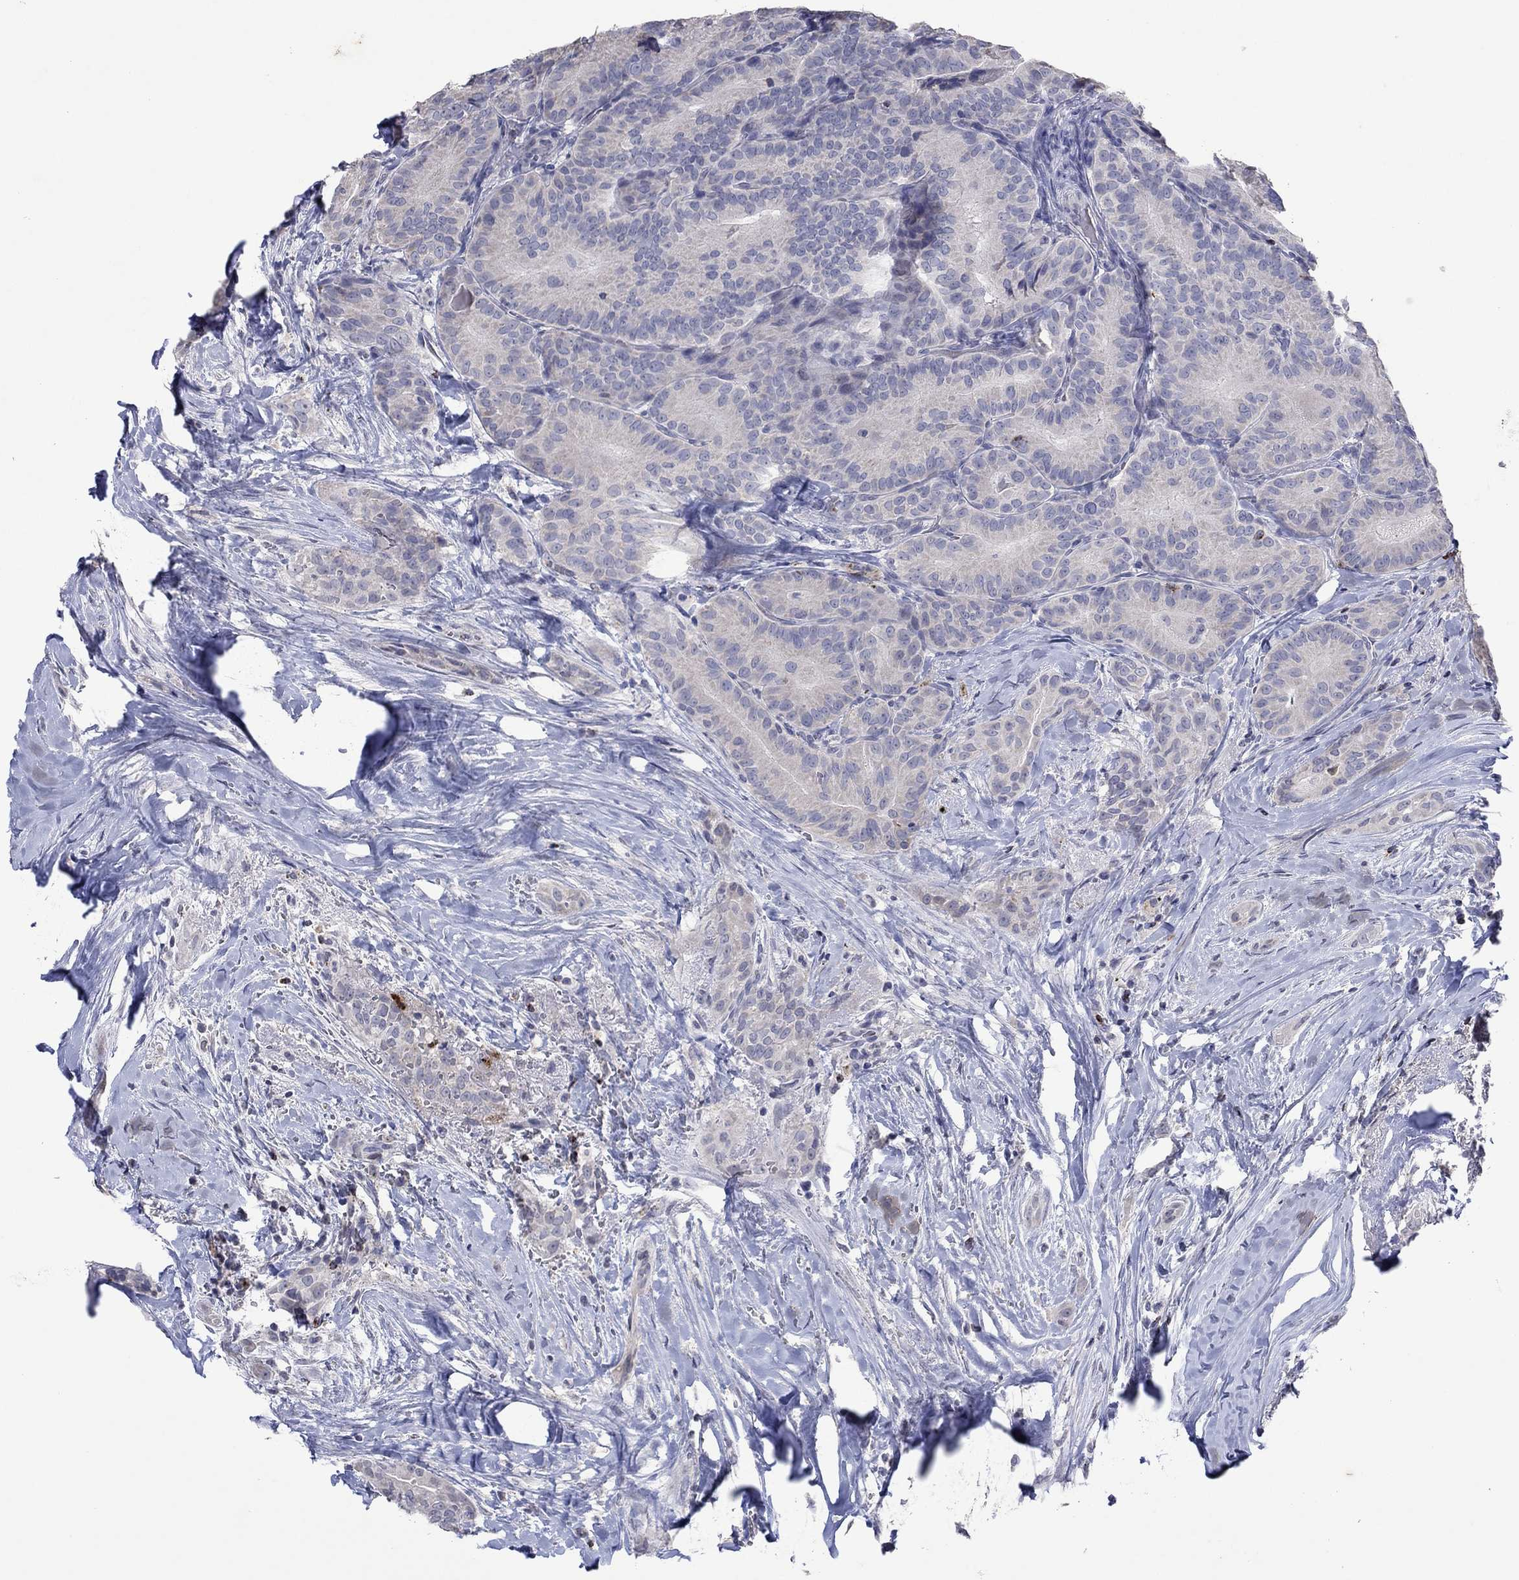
{"staining": {"intensity": "negative", "quantity": "none", "location": "none"}, "tissue": "thyroid cancer", "cell_type": "Tumor cells", "image_type": "cancer", "snomed": [{"axis": "morphology", "description": "Papillary adenocarcinoma, NOS"}, {"axis": "topography", "description": "Thyroid gland"}], "caption": "Immunohistochemistry micrograph of human thyroid cancer (papillary adenocarcinoma) stained for a protein (brown), which shows no expression in tumor cells.", "gene": "CCL5", "patient": {"sex": "male", "age": 61}}